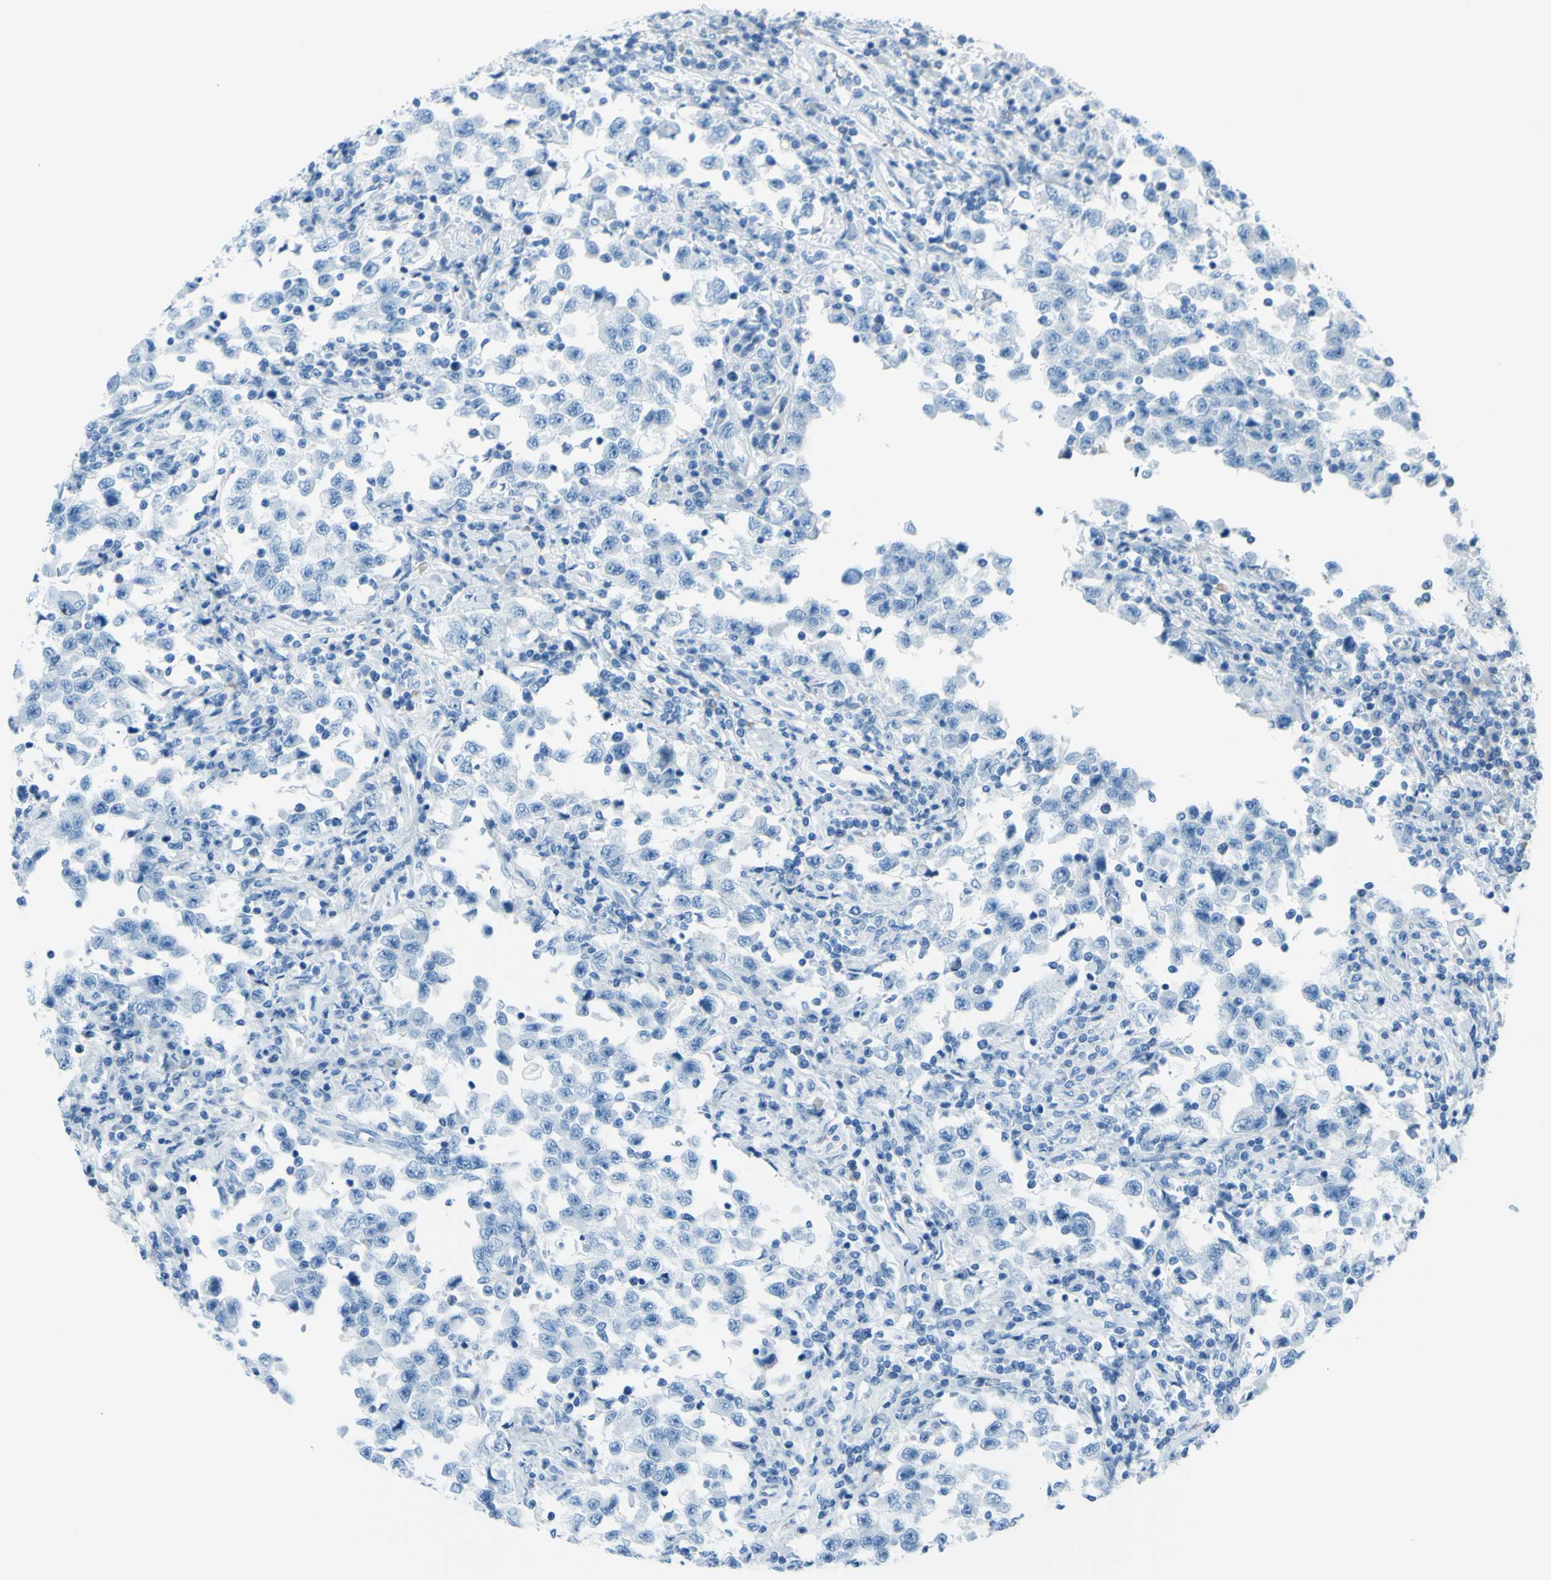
{"staining": {"intensity": "negative", "quantity": "none", "location": "none"}, "tissue": "testis cancer", "cell_type": "Tumor cells", "image_type": "cancer", "snomed": [{"axis": "morphology", "description": "Carcinoma, Embryonal, NOS"}, {"axis": "topography", "description": "Testis"}], "caption": "There is no significant expression in tumor cells of testis embryonal carcinoma.", "gene": "TFPI2", "patient": {"sex": "male", "age": 21}}